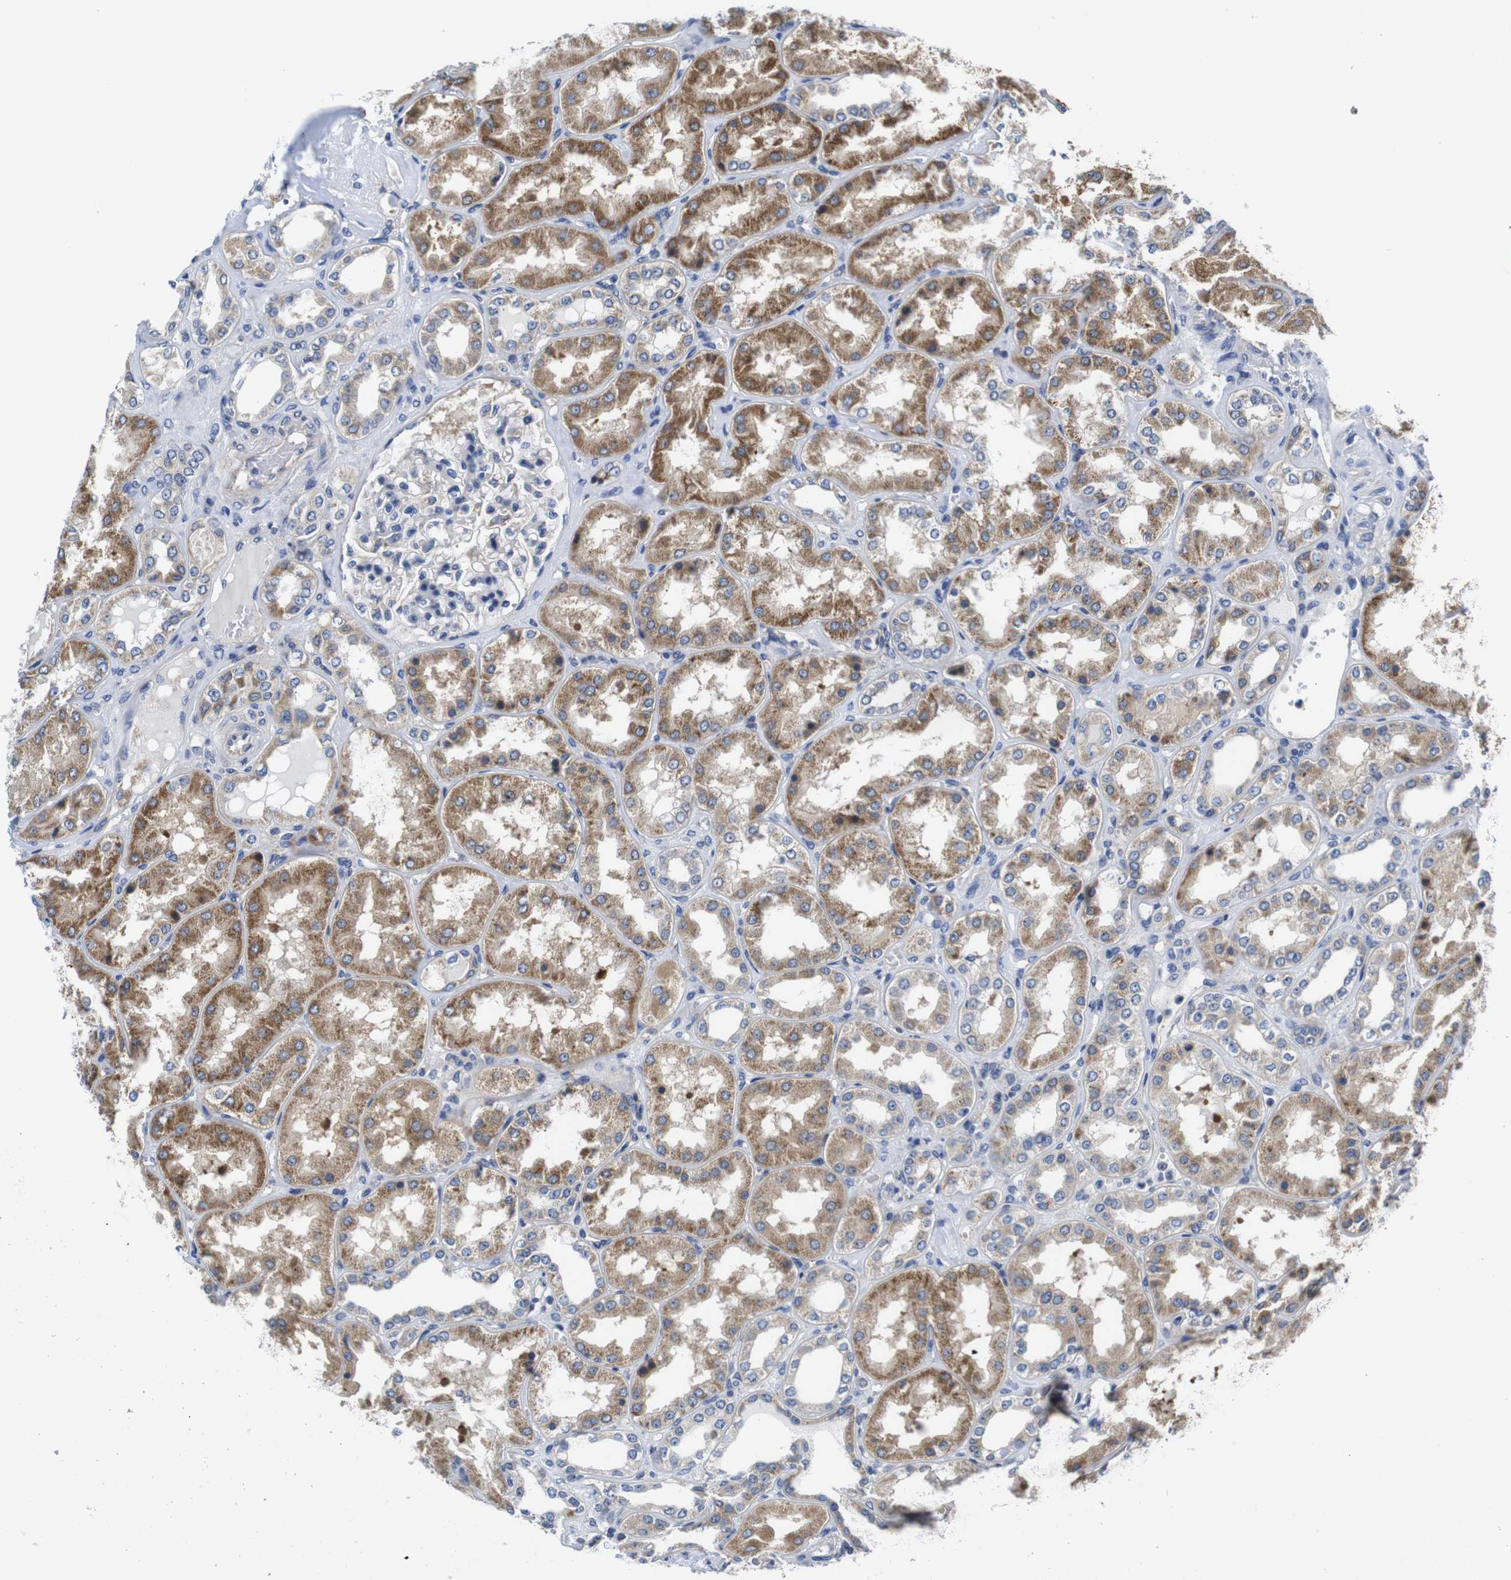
{"staining": {"intensity": "negative", "quantity": "none", "location": "none"}, "tissue": "kidney", "cell_type": "Cells in glomeruli", "image_type": "normal", "snomed": [{"axis": "morphology", "description": "Normal tissue, NOS"}, {"axis": "topography", "description": "Kidney"}], "caption": "Histopathology image shows no significant protein expression in cells in glomeruli of unremarkable kidney. (Brightfield microscopy of DAB (3,3'-diaminobenzidine) immunohistochemistry at high magnification).", "gene": "MARCHF7", "patient": {"sex": "female", "age": 56}}